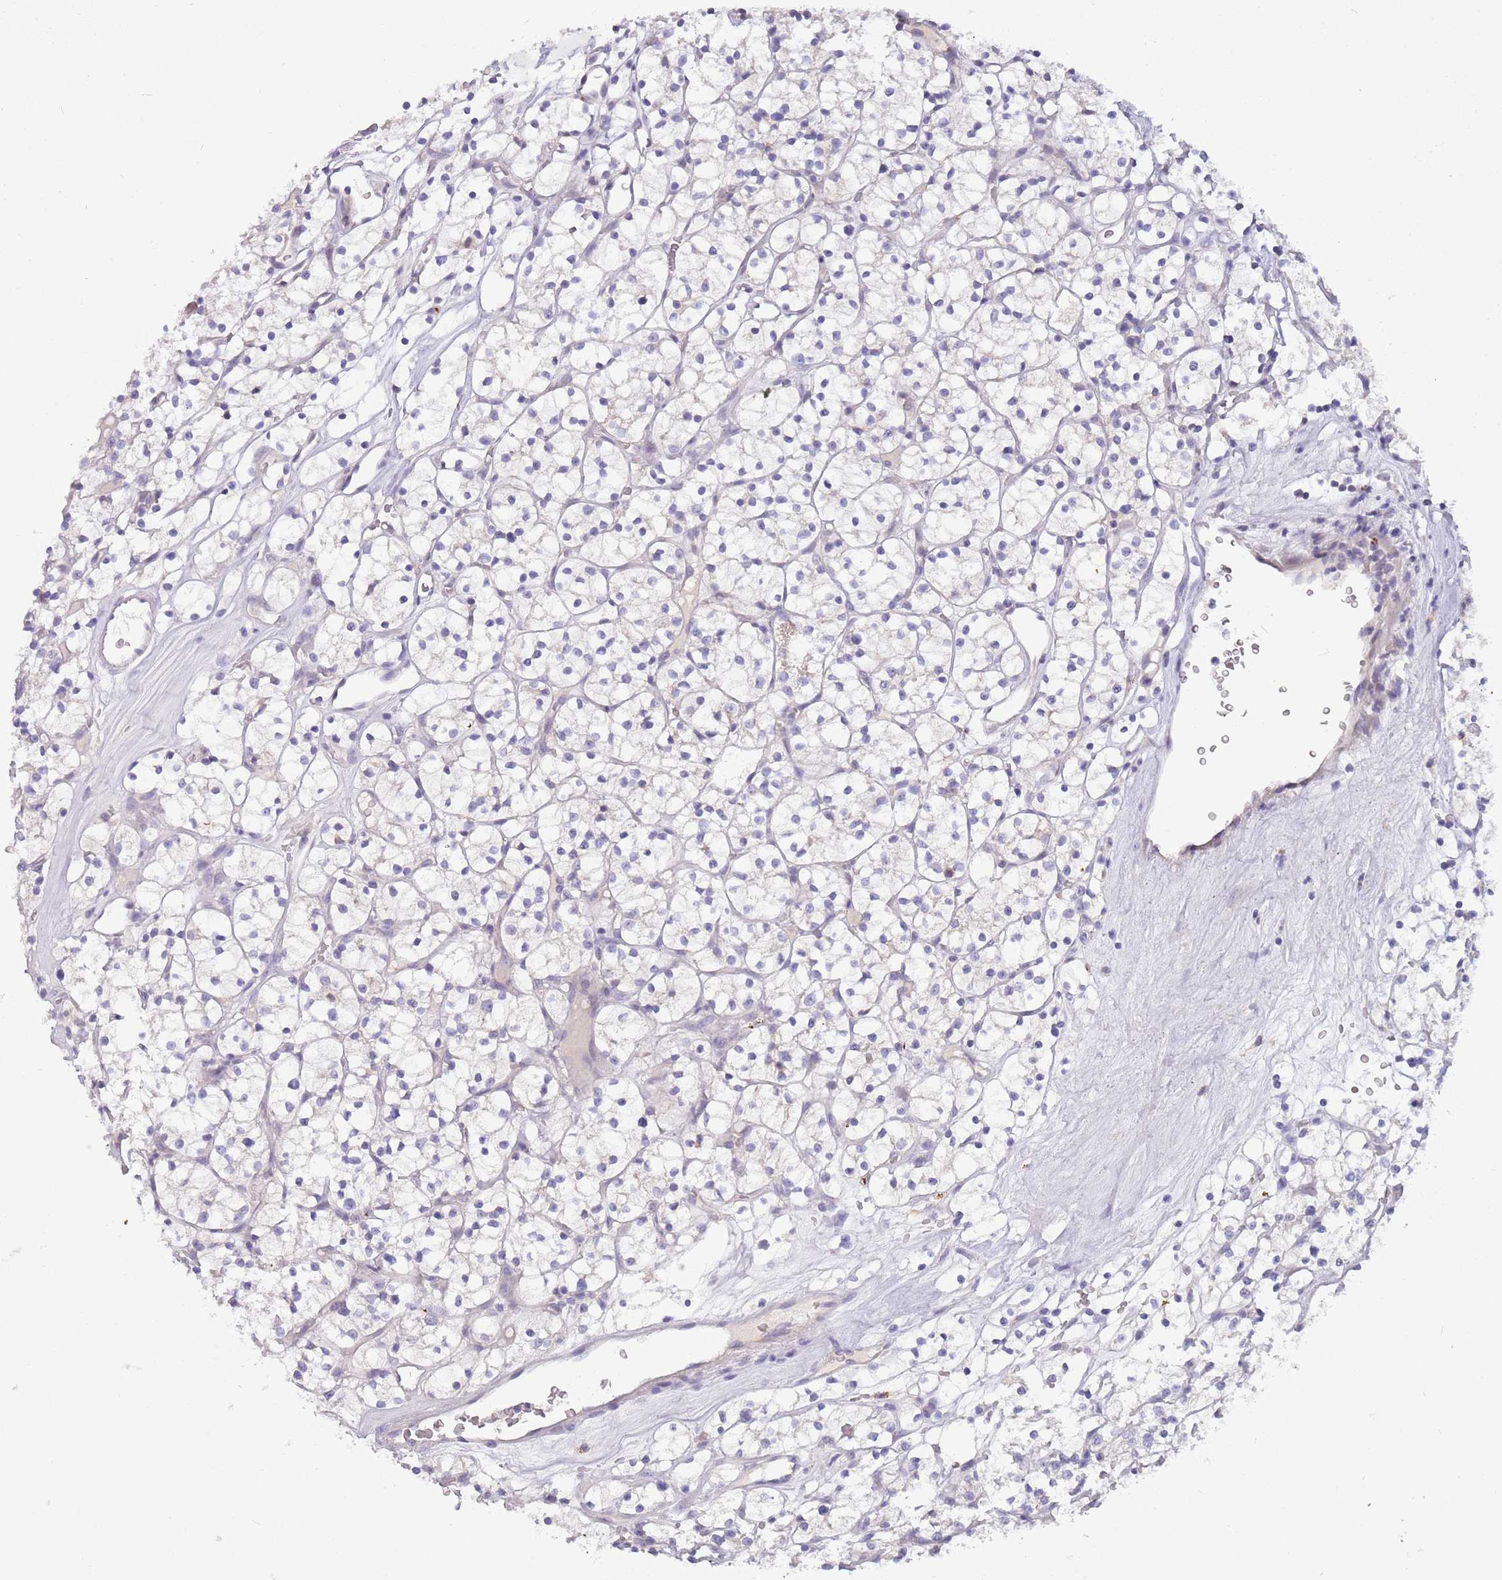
{"staining": {"intensity": "negative", "quantity": "none", "location": "none"}, "tissue": "renal cancer", "cell_type": "Tumor cells", "image_type": "cancer", "snomed": [{"axis": "morphology", "description": "Adenocarcinoma, NOS"}, {"axis": "topography", "description": "Kidney"}], "caption": "Protein analysis of renal adenocarcinoma reveals no significant expression in tumor cells.", "gene": "DDHD1", "patient": {"sex": "female", "age": 64}}